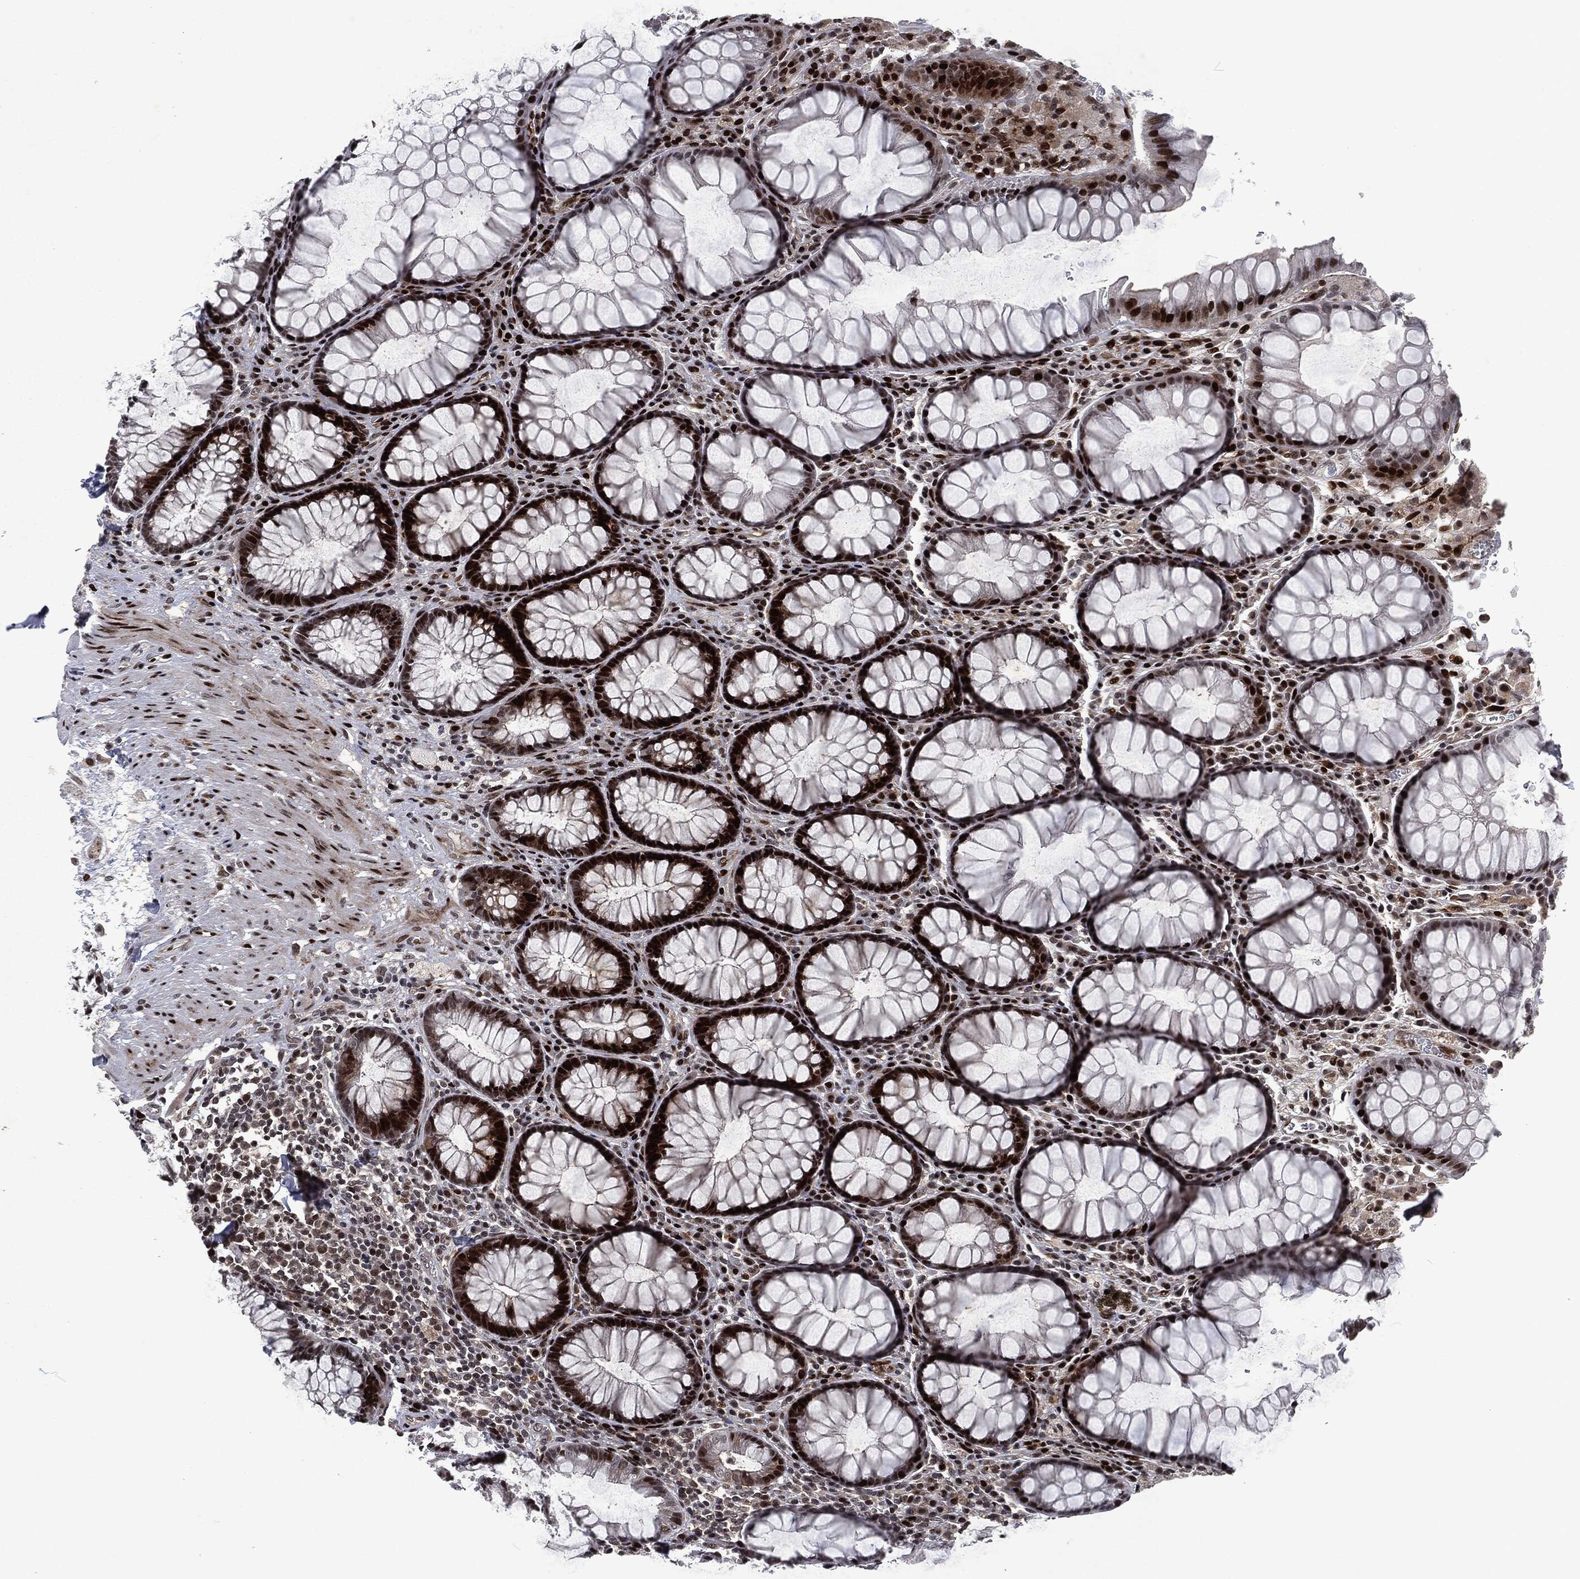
{"staining": {"intensity": "strong", "quantity": ">75%", "location": "nuclear"}, "tissue": "rectum", "cell_type": "Glandular cells", "image_type": "normal", "snomed": [{"axis": "morphology", "description": "Normal tissue, NOS"}, {"axis": "topography", "description": "Rectum"}], "caption": "IHC (DAB) staining of unremarkable rectum exhibits strong nuclear protein positivity in approximately >75% of glandular cells.", "gene": "EGFR", "patient": {"sex": "female", "age": 68}}